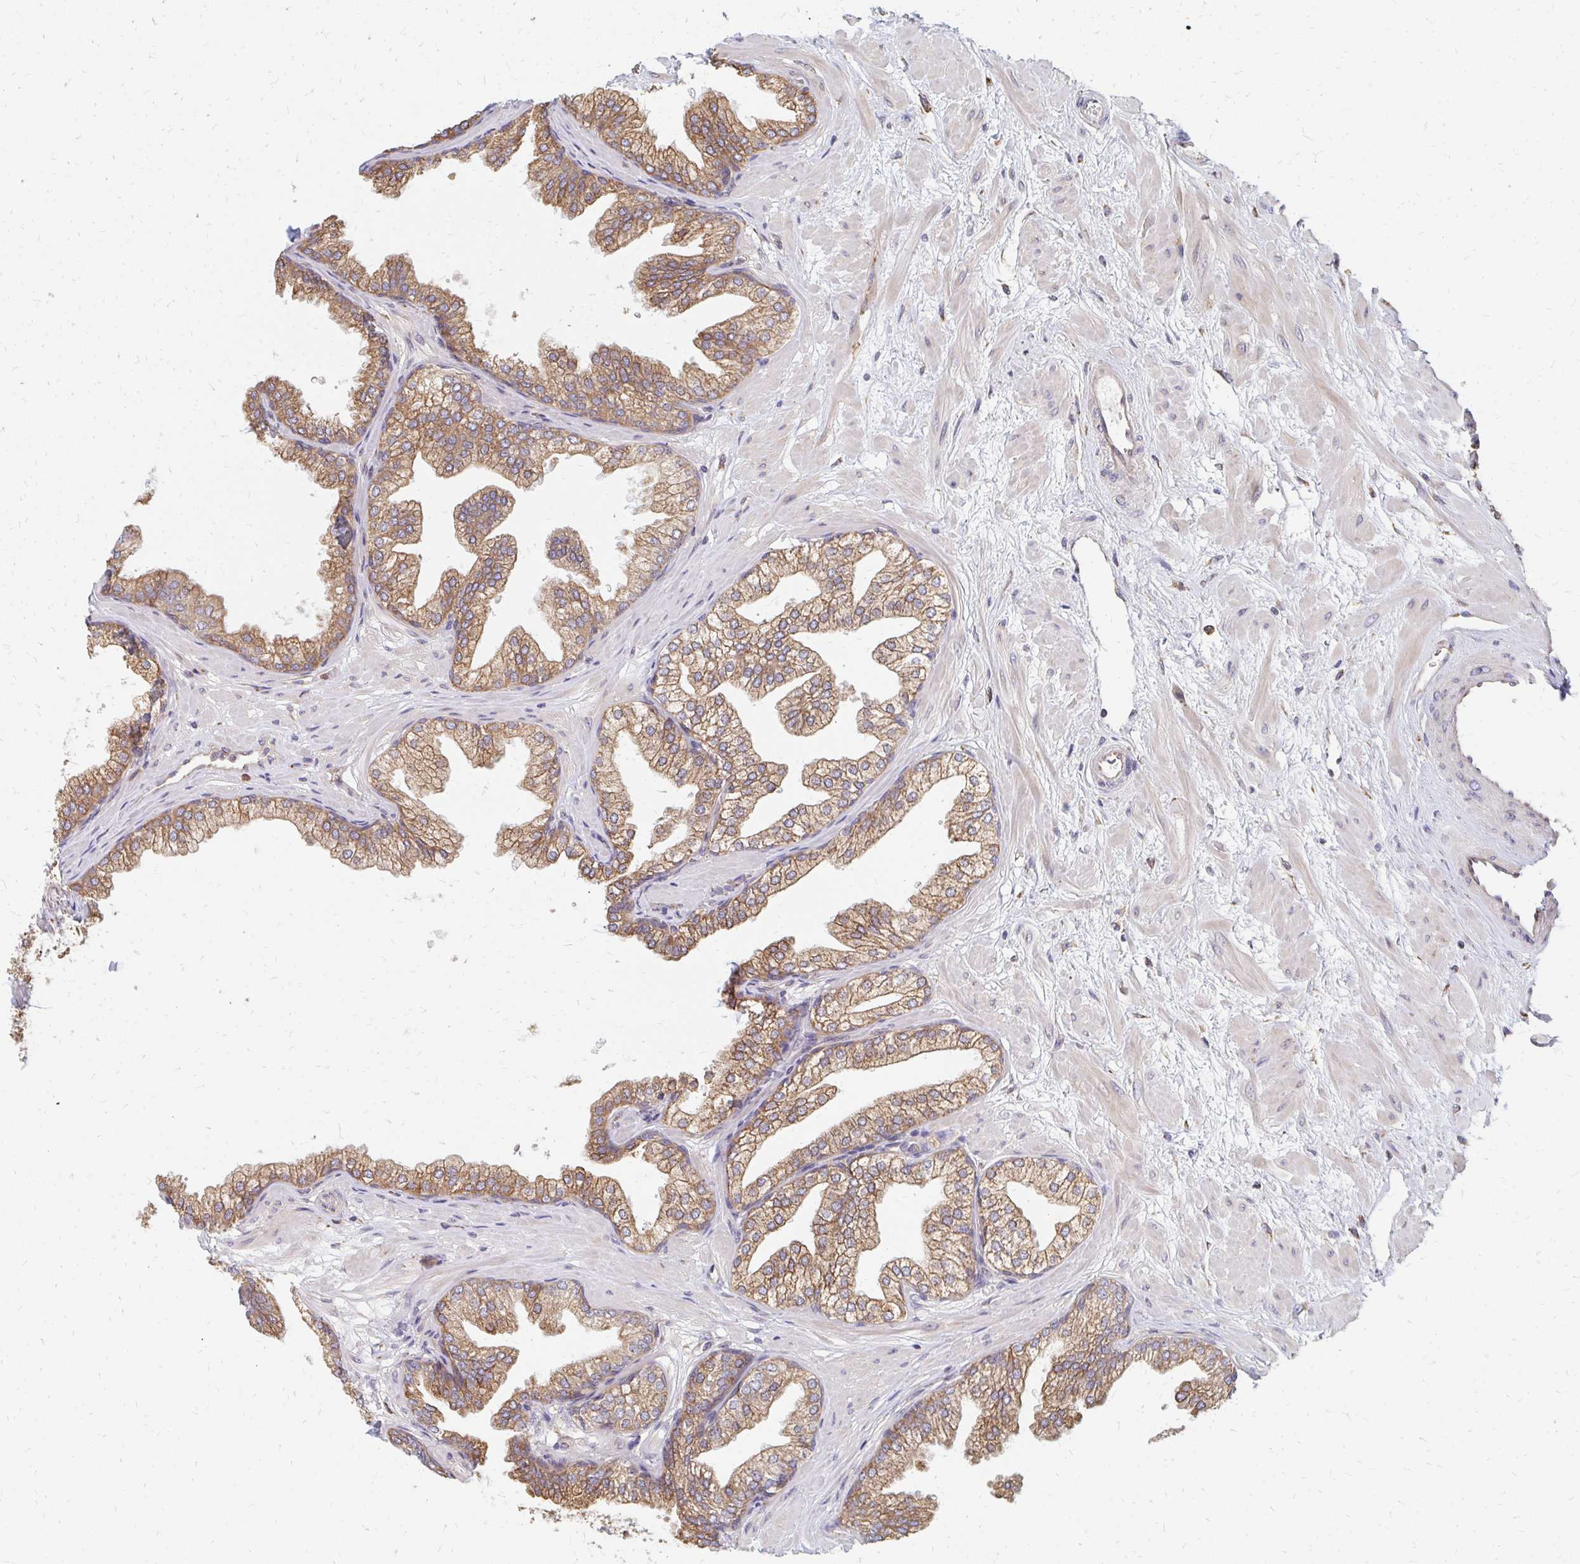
{"staining": {"intensity": "moderate", "quantity": ">75%", "location": "cytoplasmic/membranous"}, "tissue": "prostate", "cell_type": "Glandular cells", "image_type": "normal", "snomed": [{"axis": "morphology", "description": "Normal tissue, NOS"}, {"axis": "topography", "description": "Prostate"}], "caption": "Human prostate stained with a brown dye shows moderate cytoplasmic/membranous positive positivity in about >75% of glandular cells.", "gene": "PPP1R13L", "patient": {"sex": "male", "age": 37}}